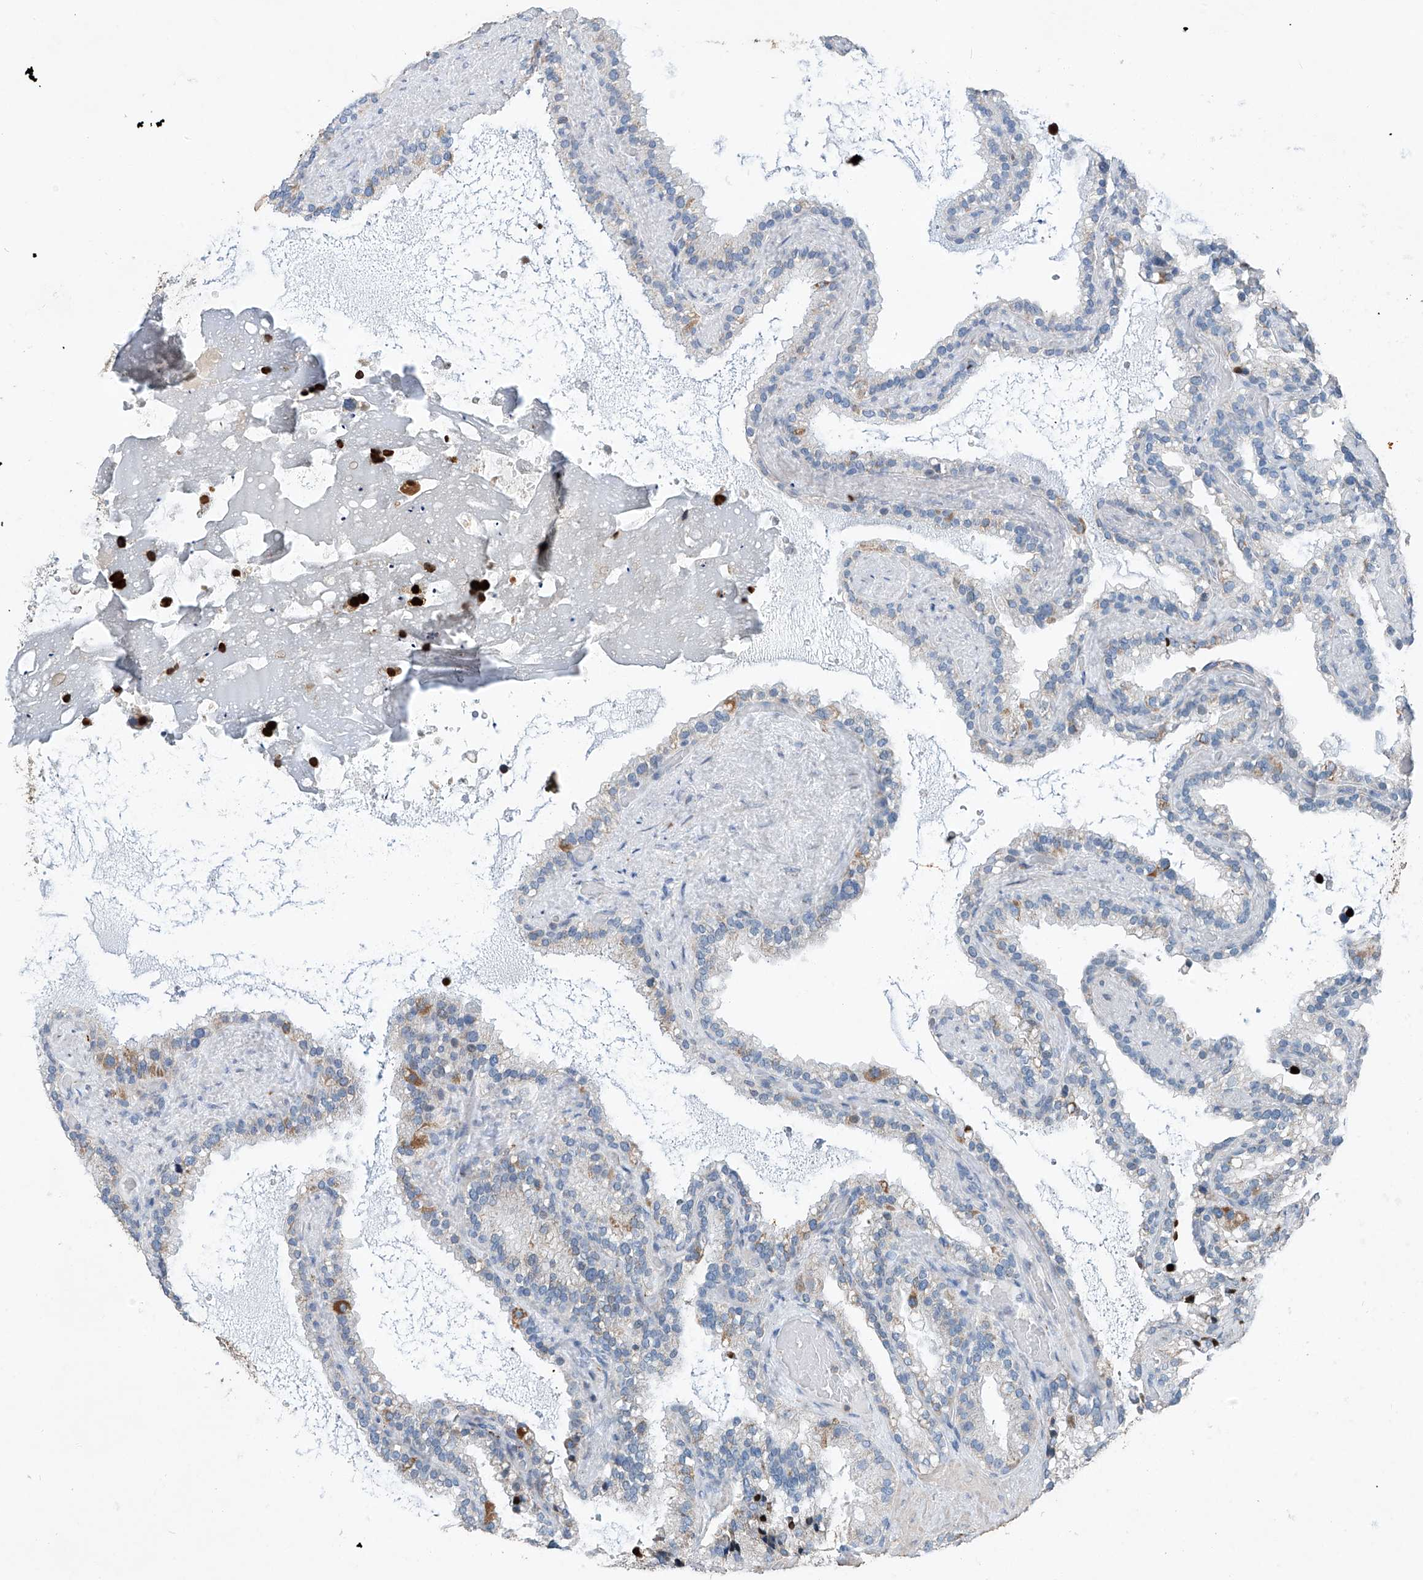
{"staining": {"intensity": "moderate", "quantity": "<25%", "location": "cytoplasmic/membranous"}, "tissue": "seminal vesicle", "cell_type": "Glandular cells", "image_type": "normal", "snomed": [{"axis": "morphology", "description": "Normal tissue, NOS"}, {"axis": "topography", "description": "Prostate"}, {"axis": "topography", "description": "Seminal veicle"}], "caption": "Protein positivity by IHC exhibits moderate cytoplasmic/membranous positivity in approximately <25% of glandular cells in benign seminal vesicle. The staining was performed using DAB, with brown indicating positive protein expression. Nuclei are stained blue with hematoxylin.", "gene": "KLF15", "patient": {"sex": "male", "age": 68}}